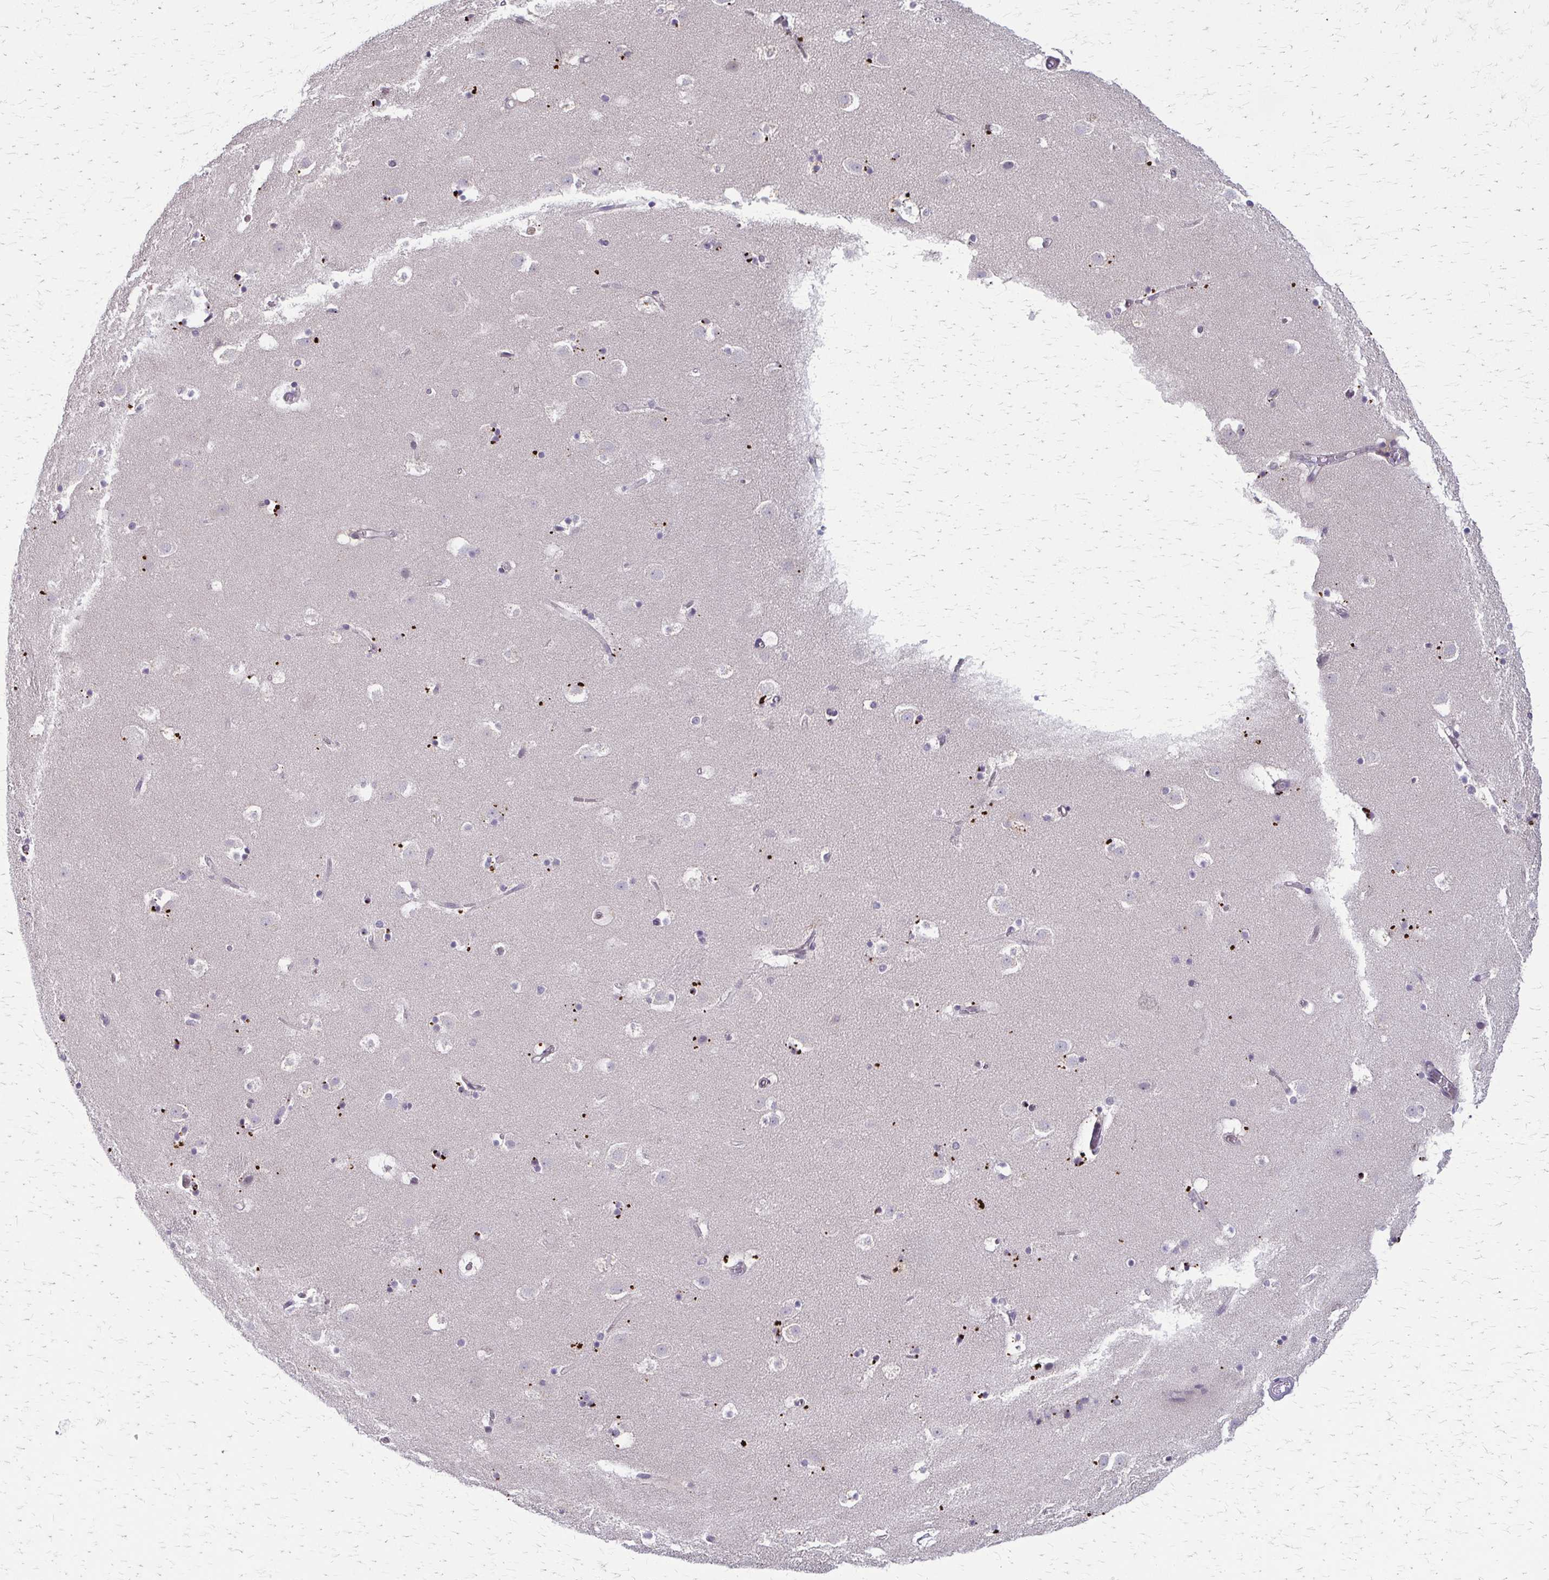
{"staining": {"intensity": "negative", "quantity": "none", "location": "none"}, "tissue": "caudate", "cell_type": "Glial cells", "image_type": "normal", "snomed": [{"axis": "morphology", "description": "Normal tissue, NOS"}, {"axis": "topography", "description": "Lateral ventricle wall"}], "caption": "This histopathology image is of benign caudate stained with immunohistochemistry to label a protein in brown with the nuclei are counter-stained blue. There is no expression in glial cells.", "gene": "TRIR", "patient": {"sex": "male", "age": 37}}